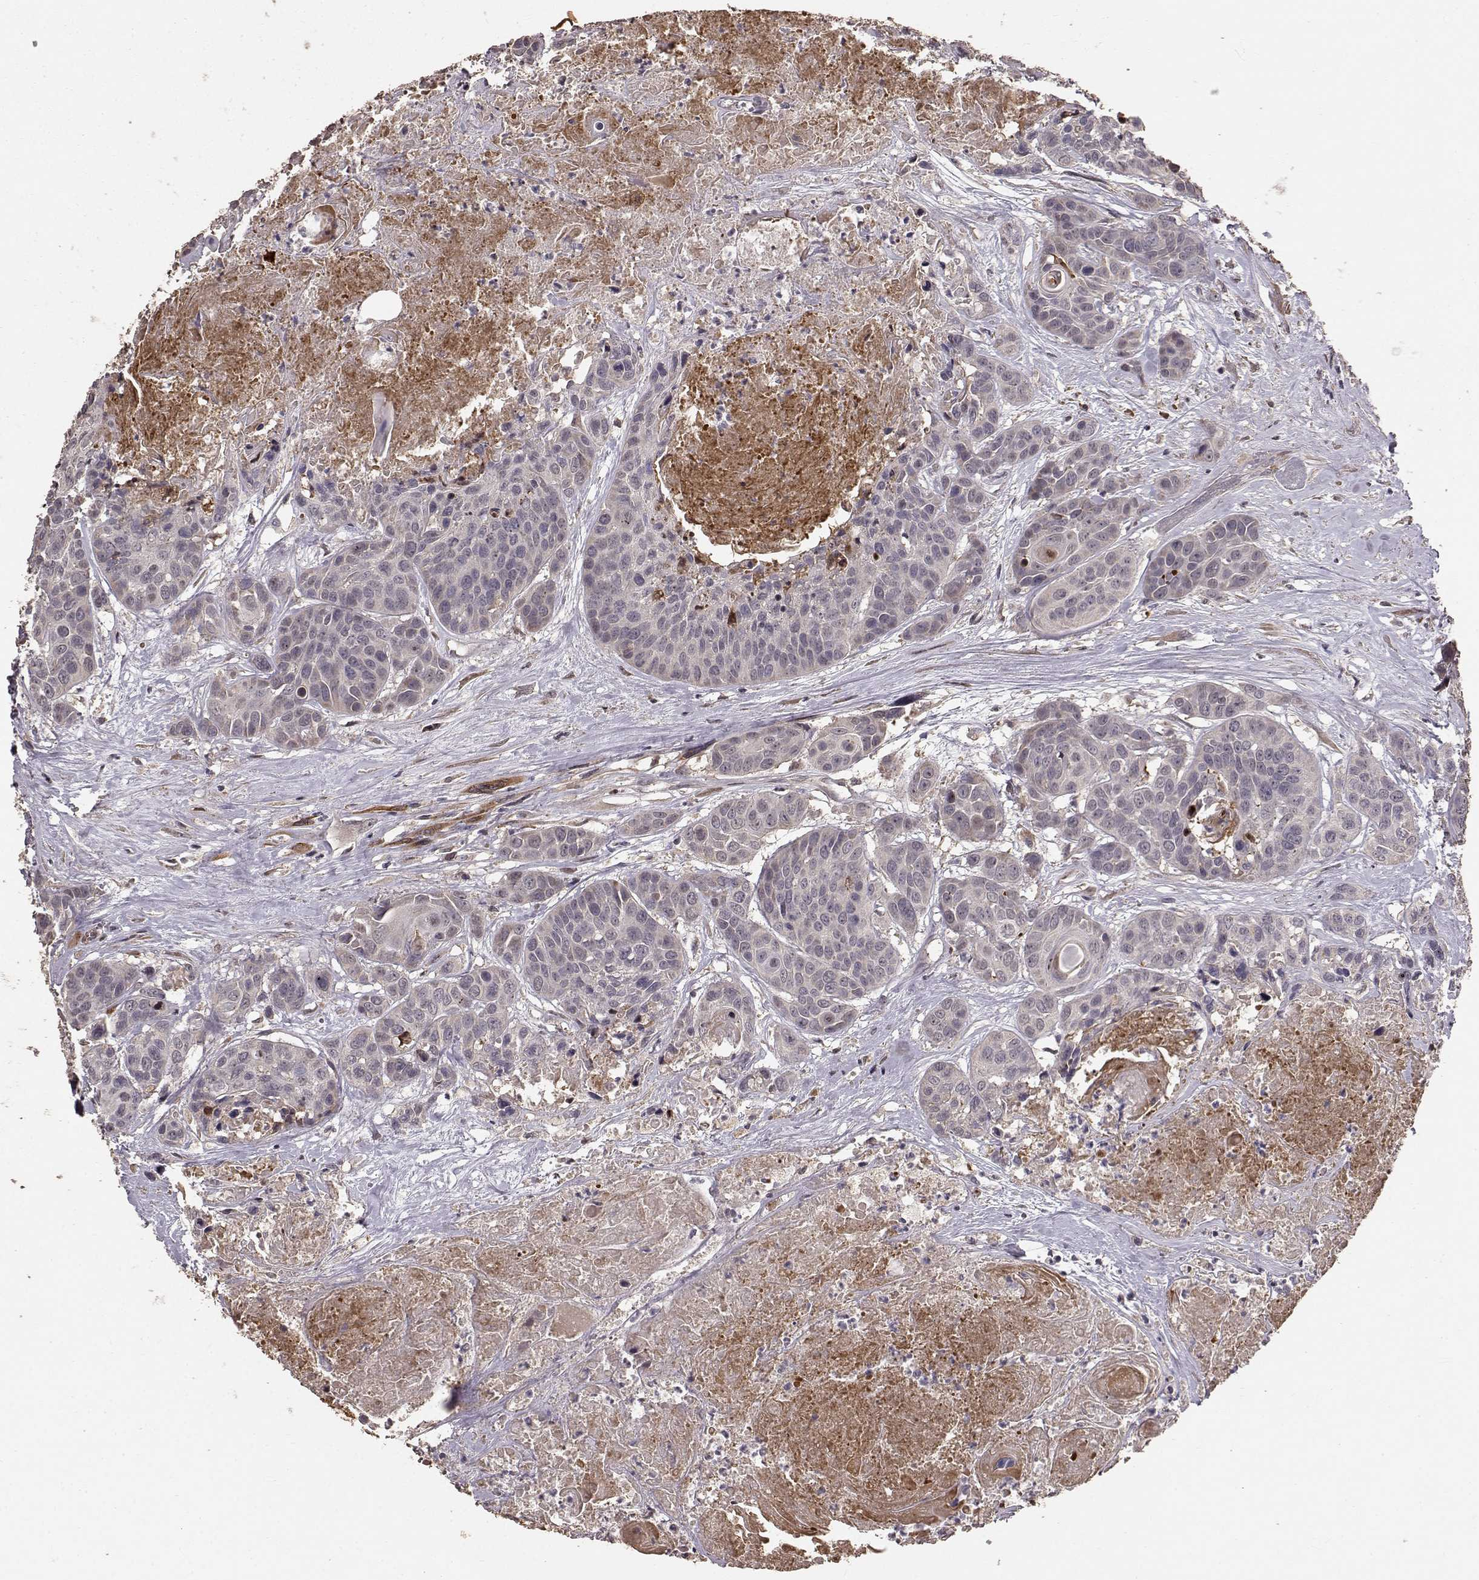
{"staining": {"intensity": "negative", "quantity": "none", "location": "none"}, "tissue": "head and neck cancer", "cell_type": "Tumor cells", "image_type": "cancer", "snomed": [{"axis": "morphology", "description": "Squamous cell carcinoma, NOS"}, {"axis": "topography", "description": "Oral tissue"}, {"axis": "topography", "description": "Head-Neck"}], "caption": "This image is of head and neck cancer (squamous cell carcinoma) stained with IHC to label a protein in brown with the nuclei are counter-stained blue. There is no staining in tumor cells.", "gene": "USP15", "patient": {"sex": "male", "age": 56}}